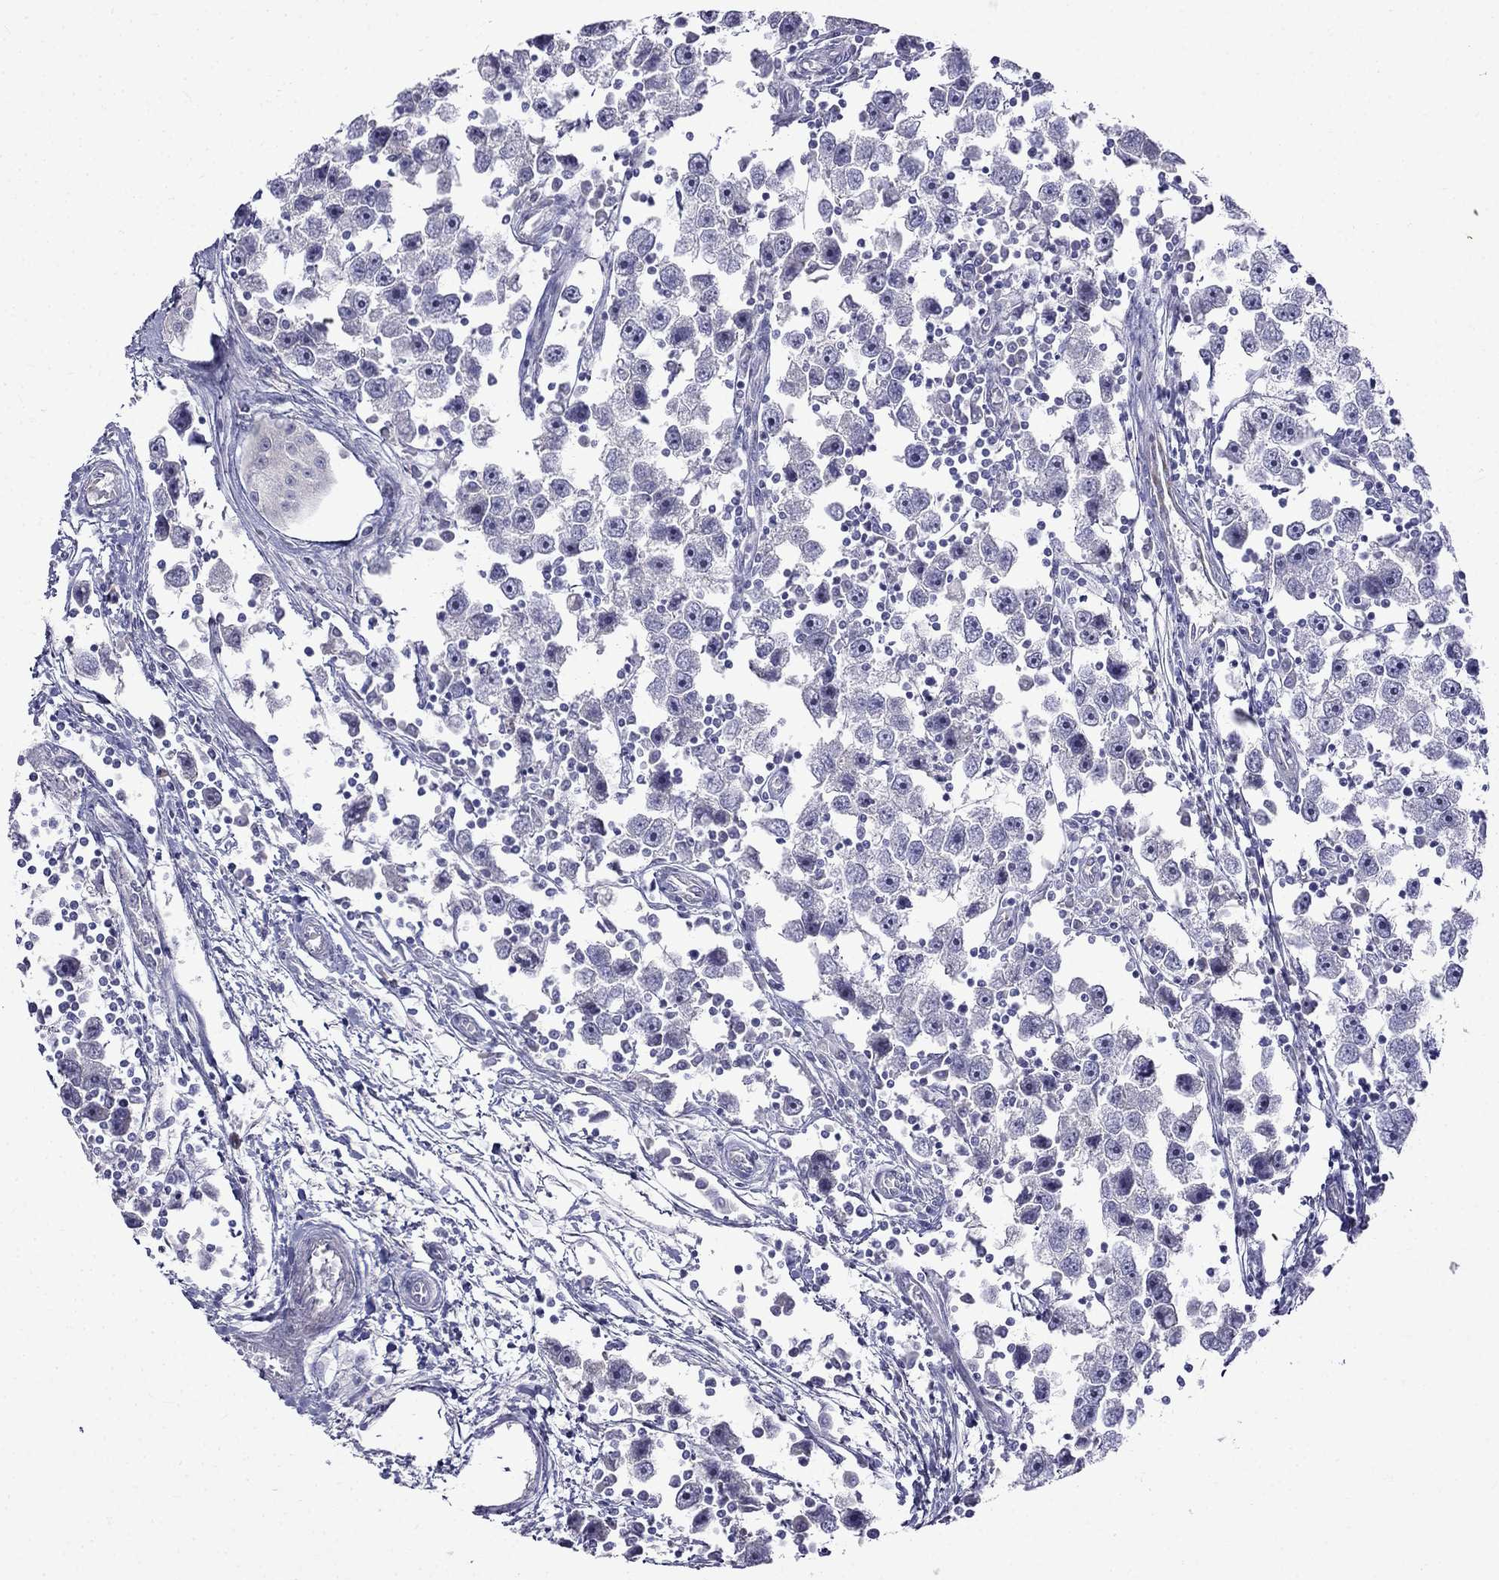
{"staining": {"intensity": "negative", "quantity": "none", "location": "none"}, "tissue": "testis cancer", "cell_type": "Tumor cells", "image_type": "cancer", "snomed": [{"axis": "morphology", "description": "Seminoma, NOS"}, {"axis": "topography", "description": "Testis"}], "caption": "IHC image of seminoma (testis) stained for a protein (brown), which reveals no staining in tumor cells.", "gene": "PATE1", "patient": {"sex": "male", "age": 30}}